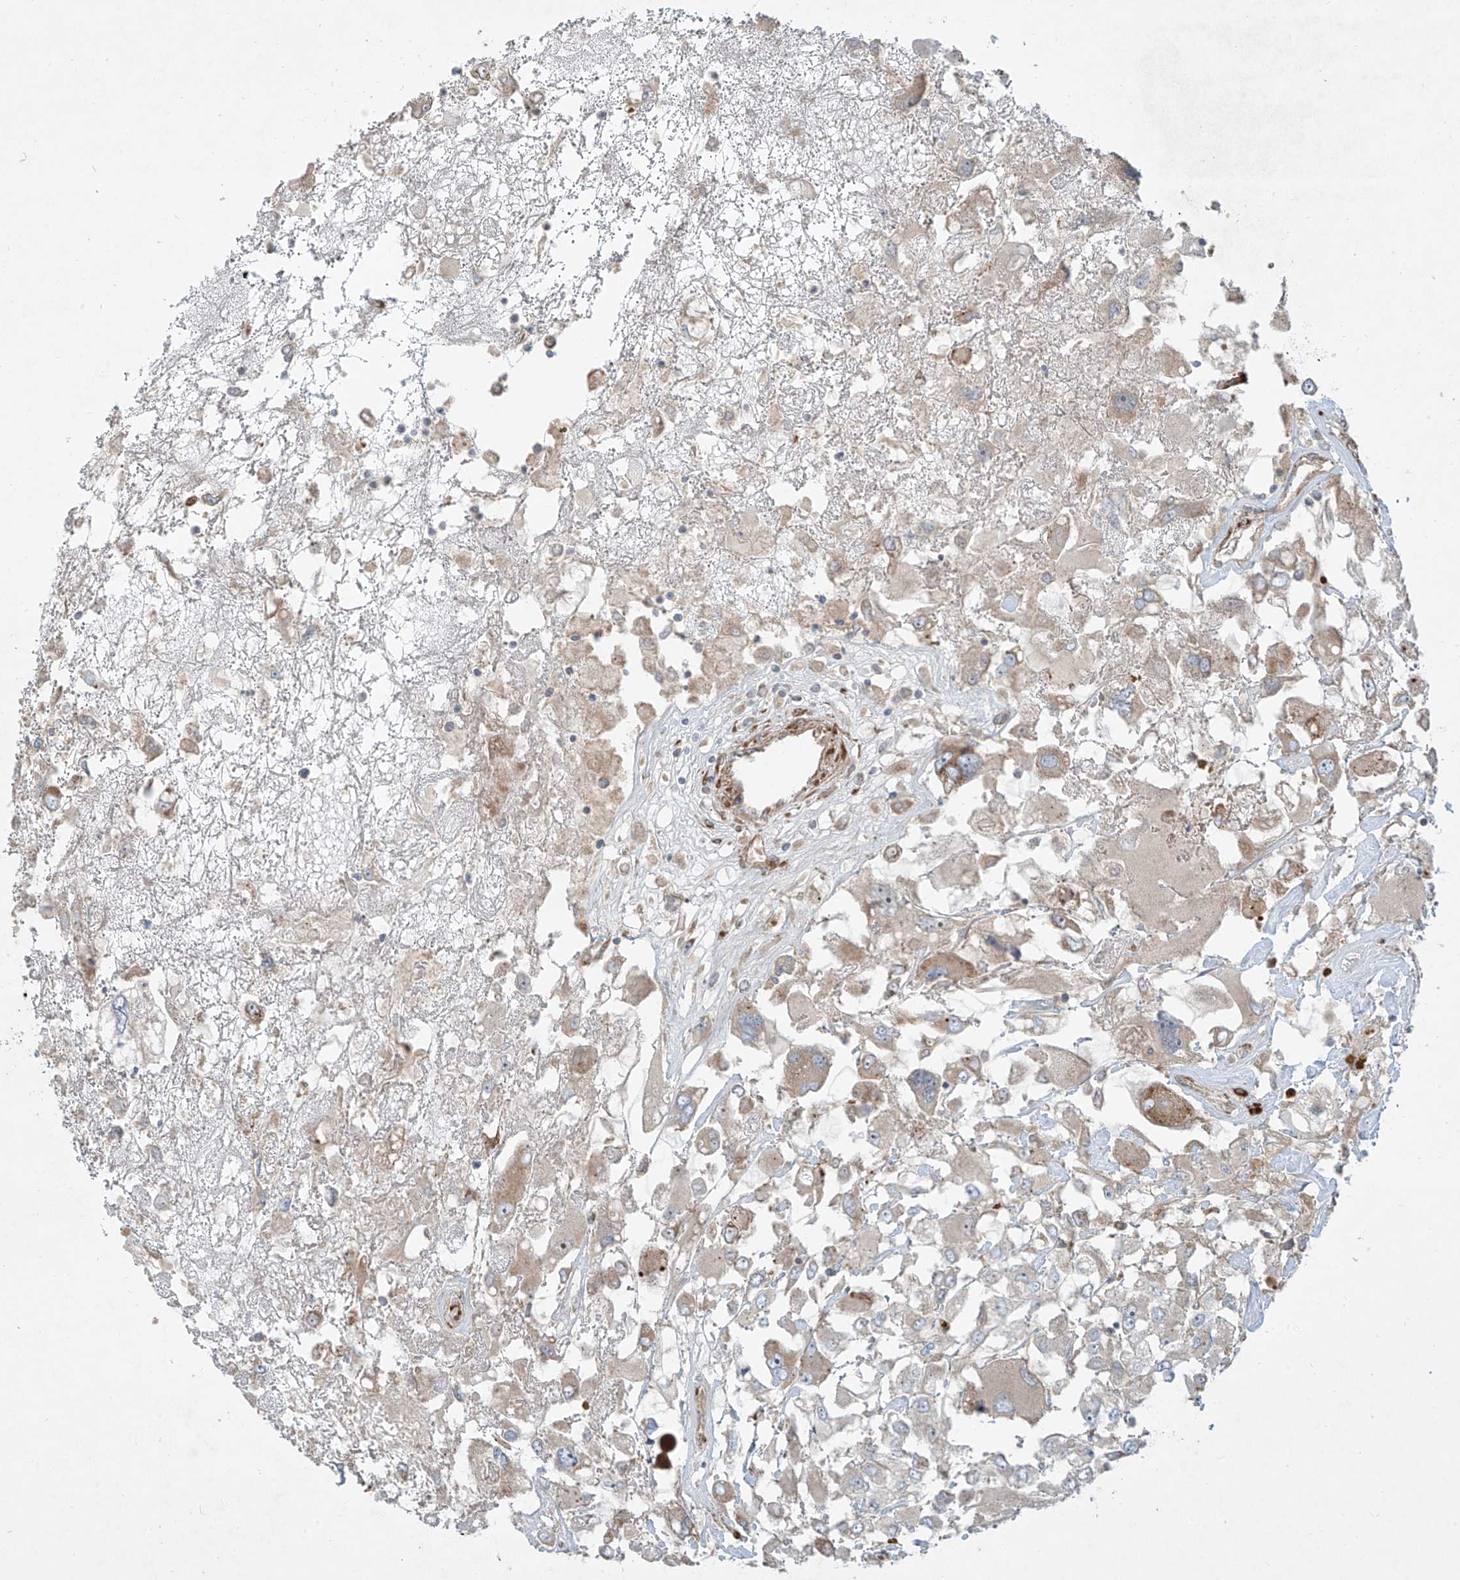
{"staining": {"intensity": "moderate", "quantity": "<25%", "location": "cytoplasmic/membranous"}, "tissue": "renal cancer", "cell_type": "Tumor cells", "image_type": "cancer", "snomed": [{"axis": "morphology", "description": "Adenocarcinoma, NOS"}, {"axis": "topography", "description": "Kidney"}], "caption": "High-power microscopy captured an IHC photomicrograph of renal cancer, revealing moderate cytoplasmic/membranous expression in approximately <25% of tumor cells.", "gene": "DDIT4", "patient": {"sex": "female", "age": 52}}